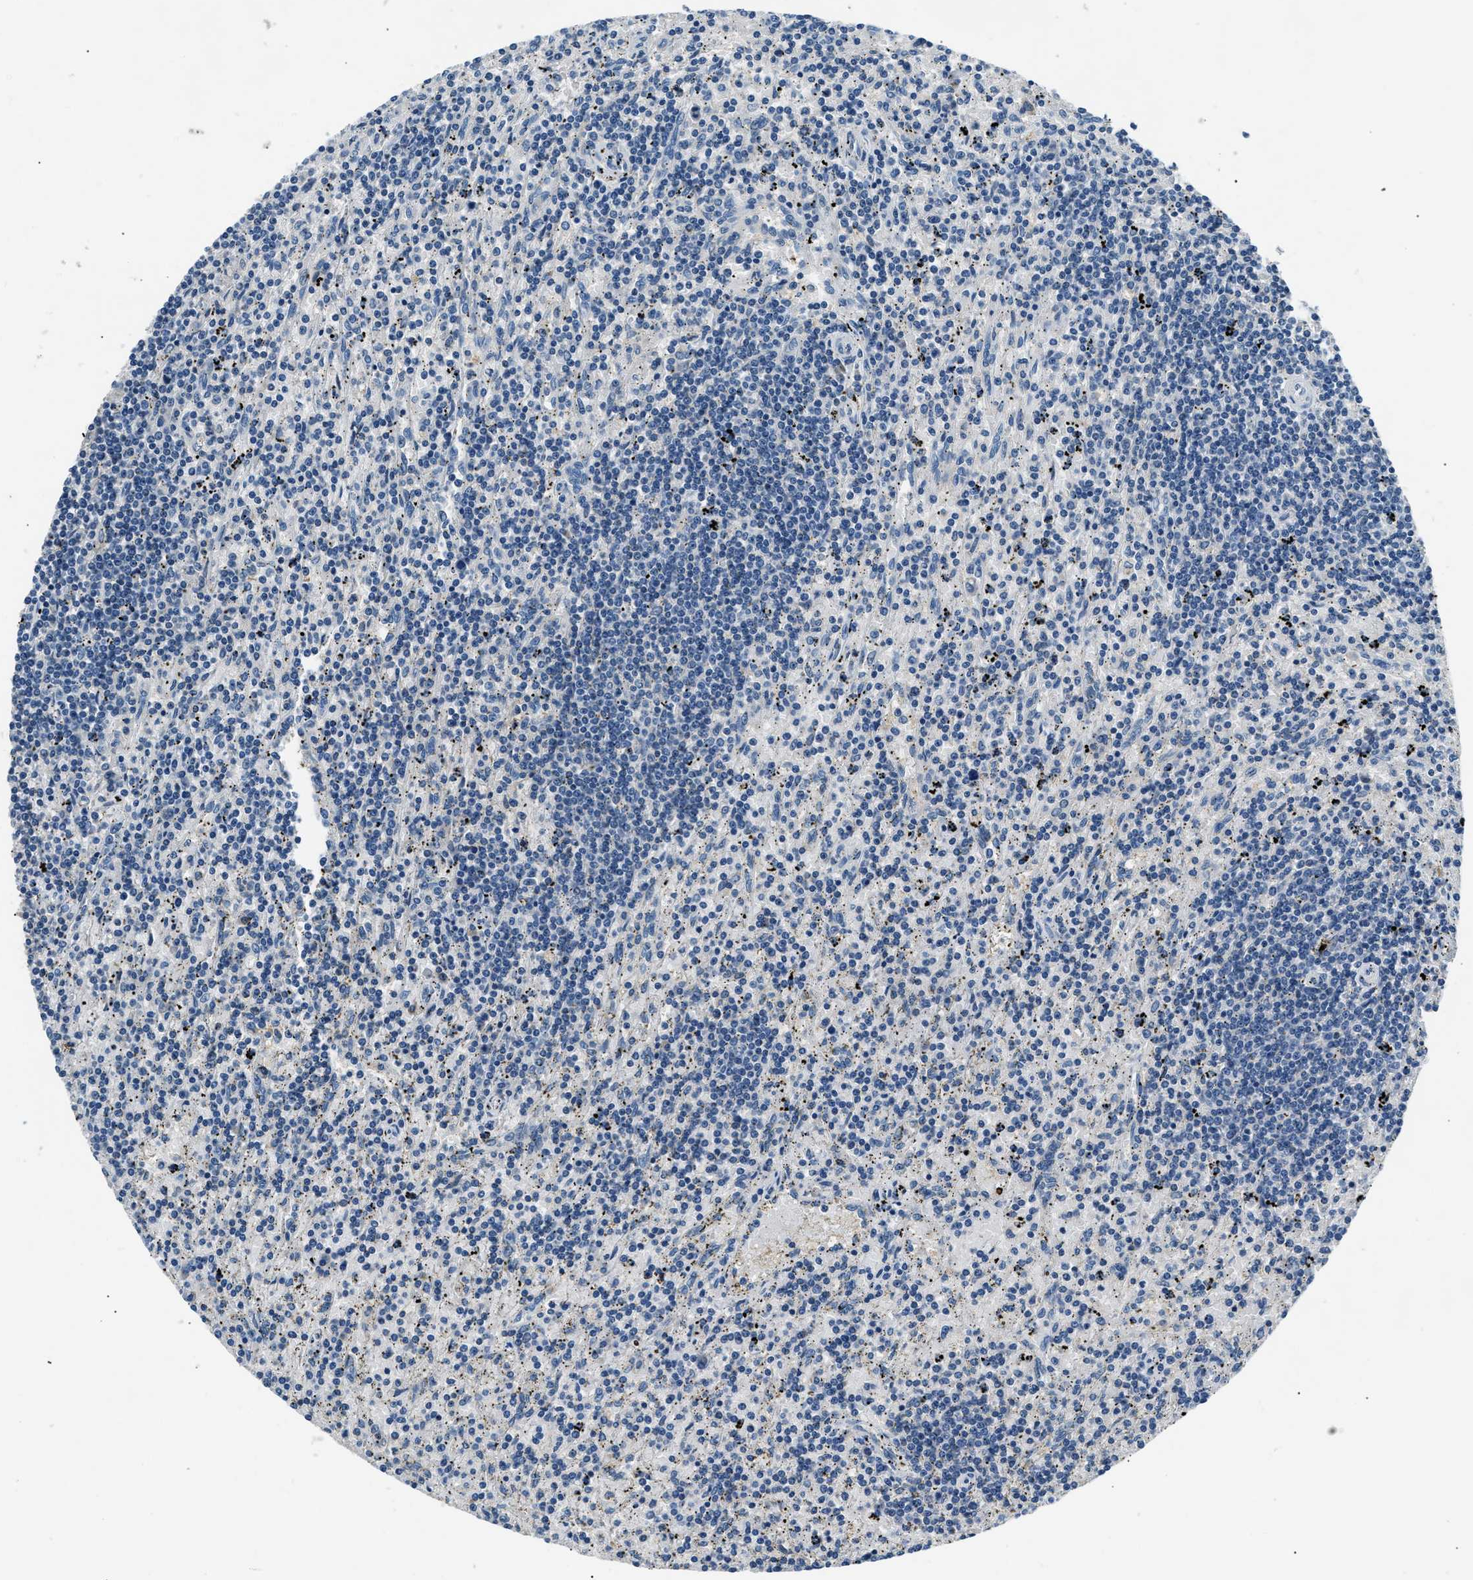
{"staining": {"intensity": "negative", "quantity": "none", "location": "none"}, "tissue": "lymphoma", "cell_type": "Tumor cells", "image_type": "cancer", "snomed": [{"axis": "morphology", "description": "Malignant lymphoma, non-Hodgkin's type, Low grade"}, {"axis": "topography", "description": "Spleen"}], "caption": "This photomicrograph is of malignant lymphoma, non-Hodgkin's type (low-grade) stained with immunohistochemistry (IHC) to label a protein in brown with the nuclei are counter-stained blue. There is no expression in tumor cells.", "gene": "INHA", "patient": {"sex": "male", "age": 76}}